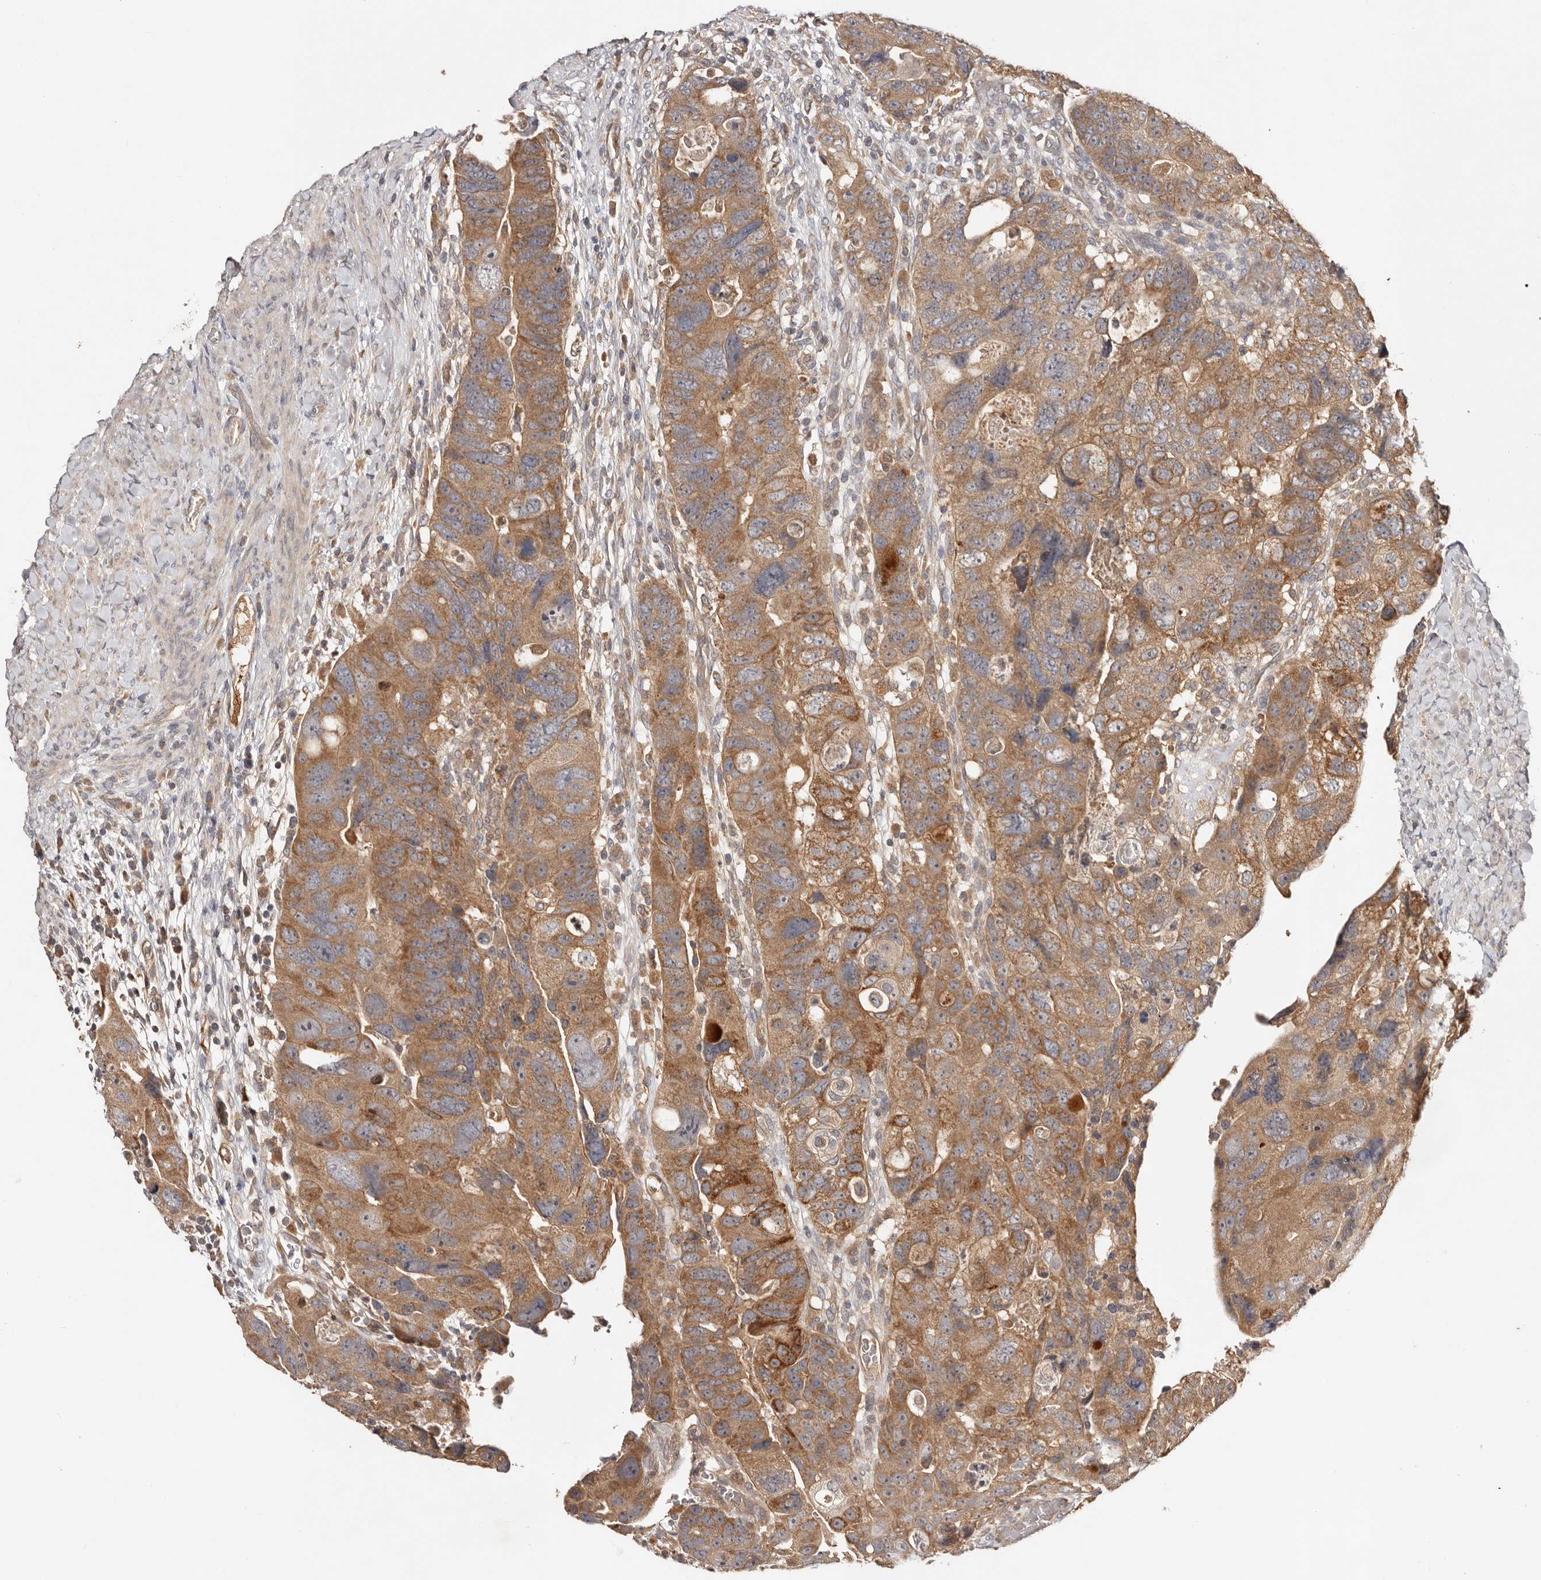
{"staining": {"intensity": "moderate", "quantity": ">75%", "location": "cytoplasmic/membranous"}, "tissue": "colorectal cancer", "cell_type": "Tumor cells", "image_type": "cancer", "snomed": [{"axis": "morphology", "description": "Adenocarcinoma, NOS"}, {"axis": "topography", "description": "Rectum"}], "caption": "Human colorectal cancer stained with a protein marker reveals moderate staining in tumor cells.", "gene": "PKIB", "patient": {"sex": "male", "age": 59}}